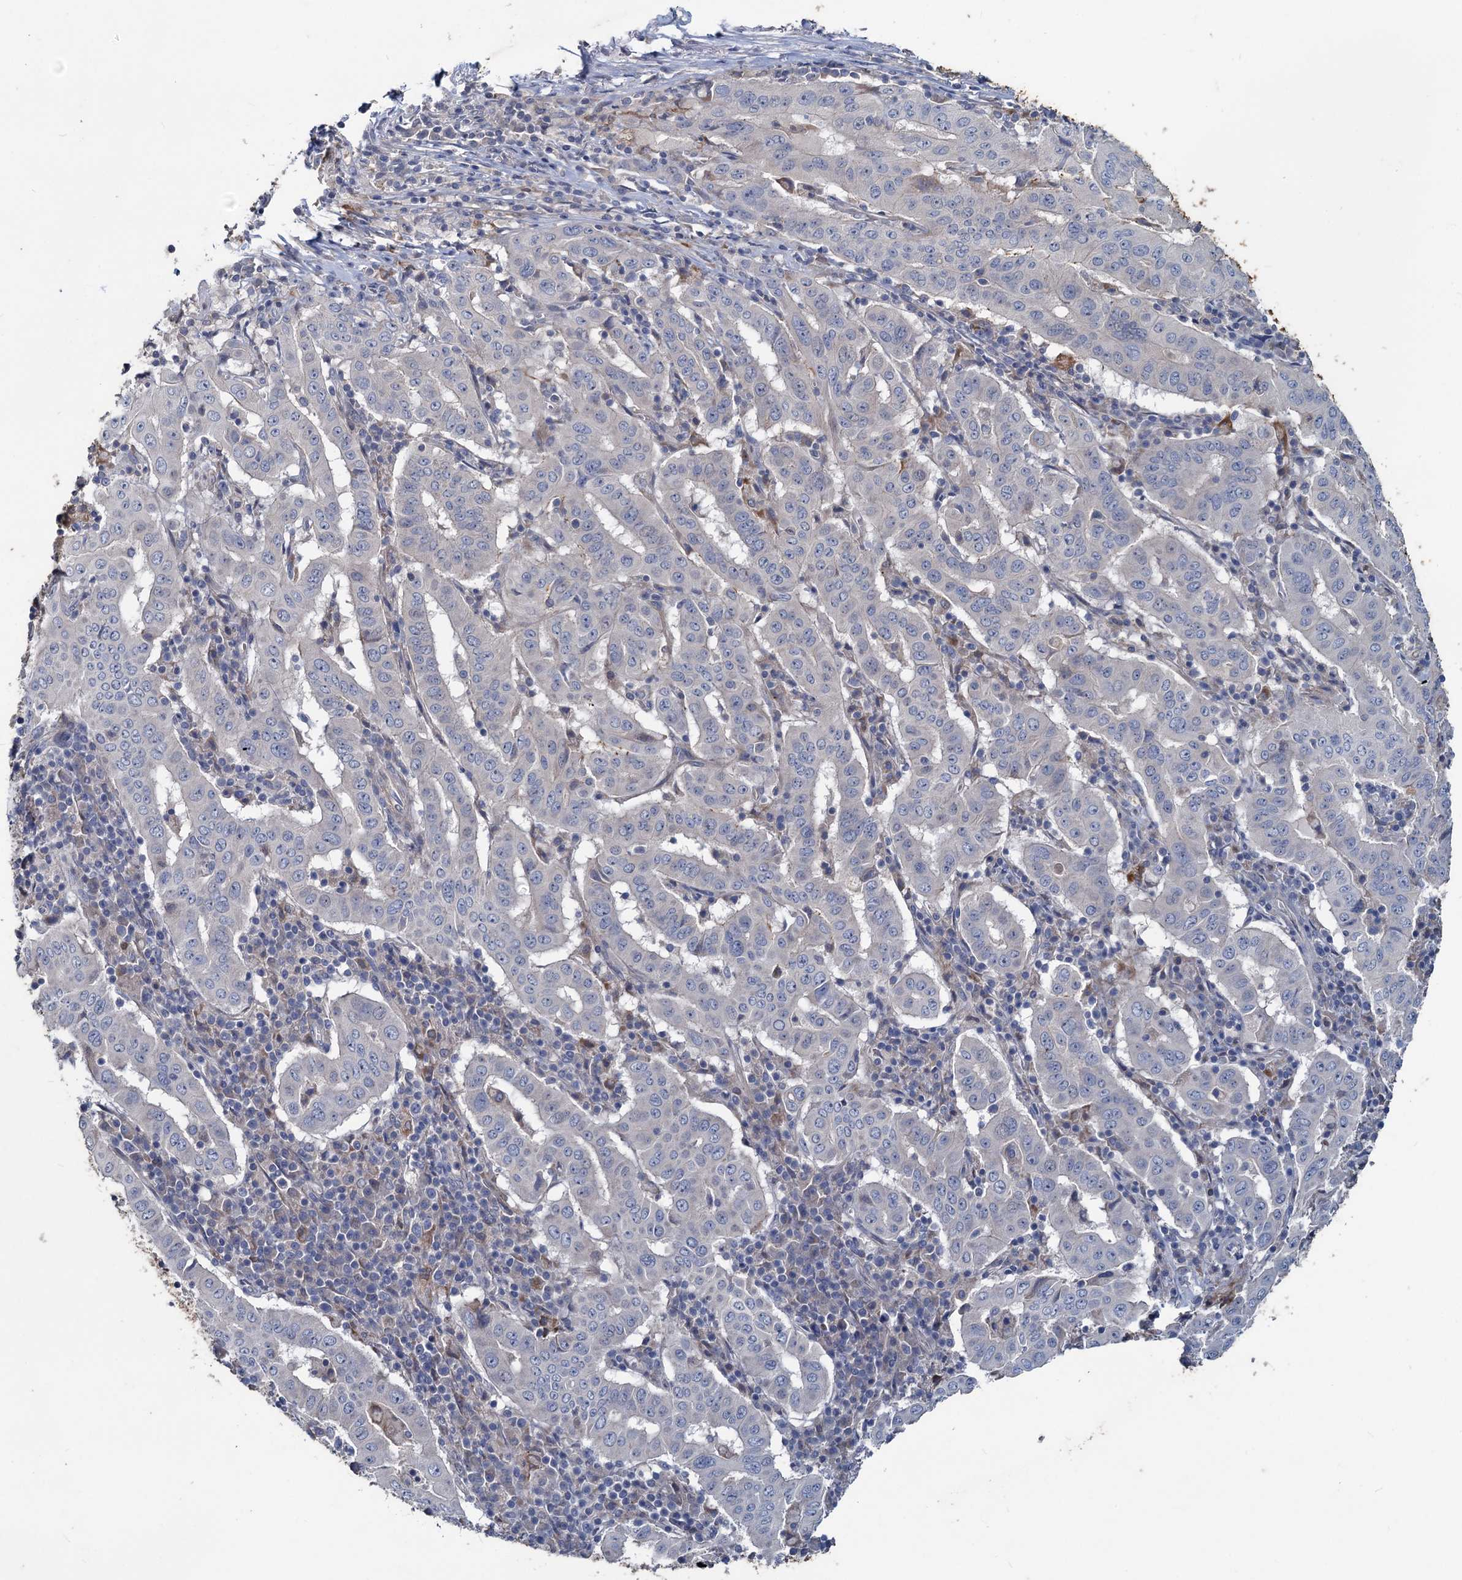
{"staining": {"intensity": "negative", "quantity": "none", "location": "none"}, "tissue": "pancreatic cancer", "cell_type": "Tumor cells", "image_type": "cancer", "snomed": [{"axis": "morphology", "description": "Adenocarcinoma, NOS"}, {"axis": "topography", "description": "Pancreas"}], "caption": "Tumor cells show no significant positivity in pancreatic cancer.", "gene": "SLC2A7", "patient": {"sex": "male", "age": 63}}